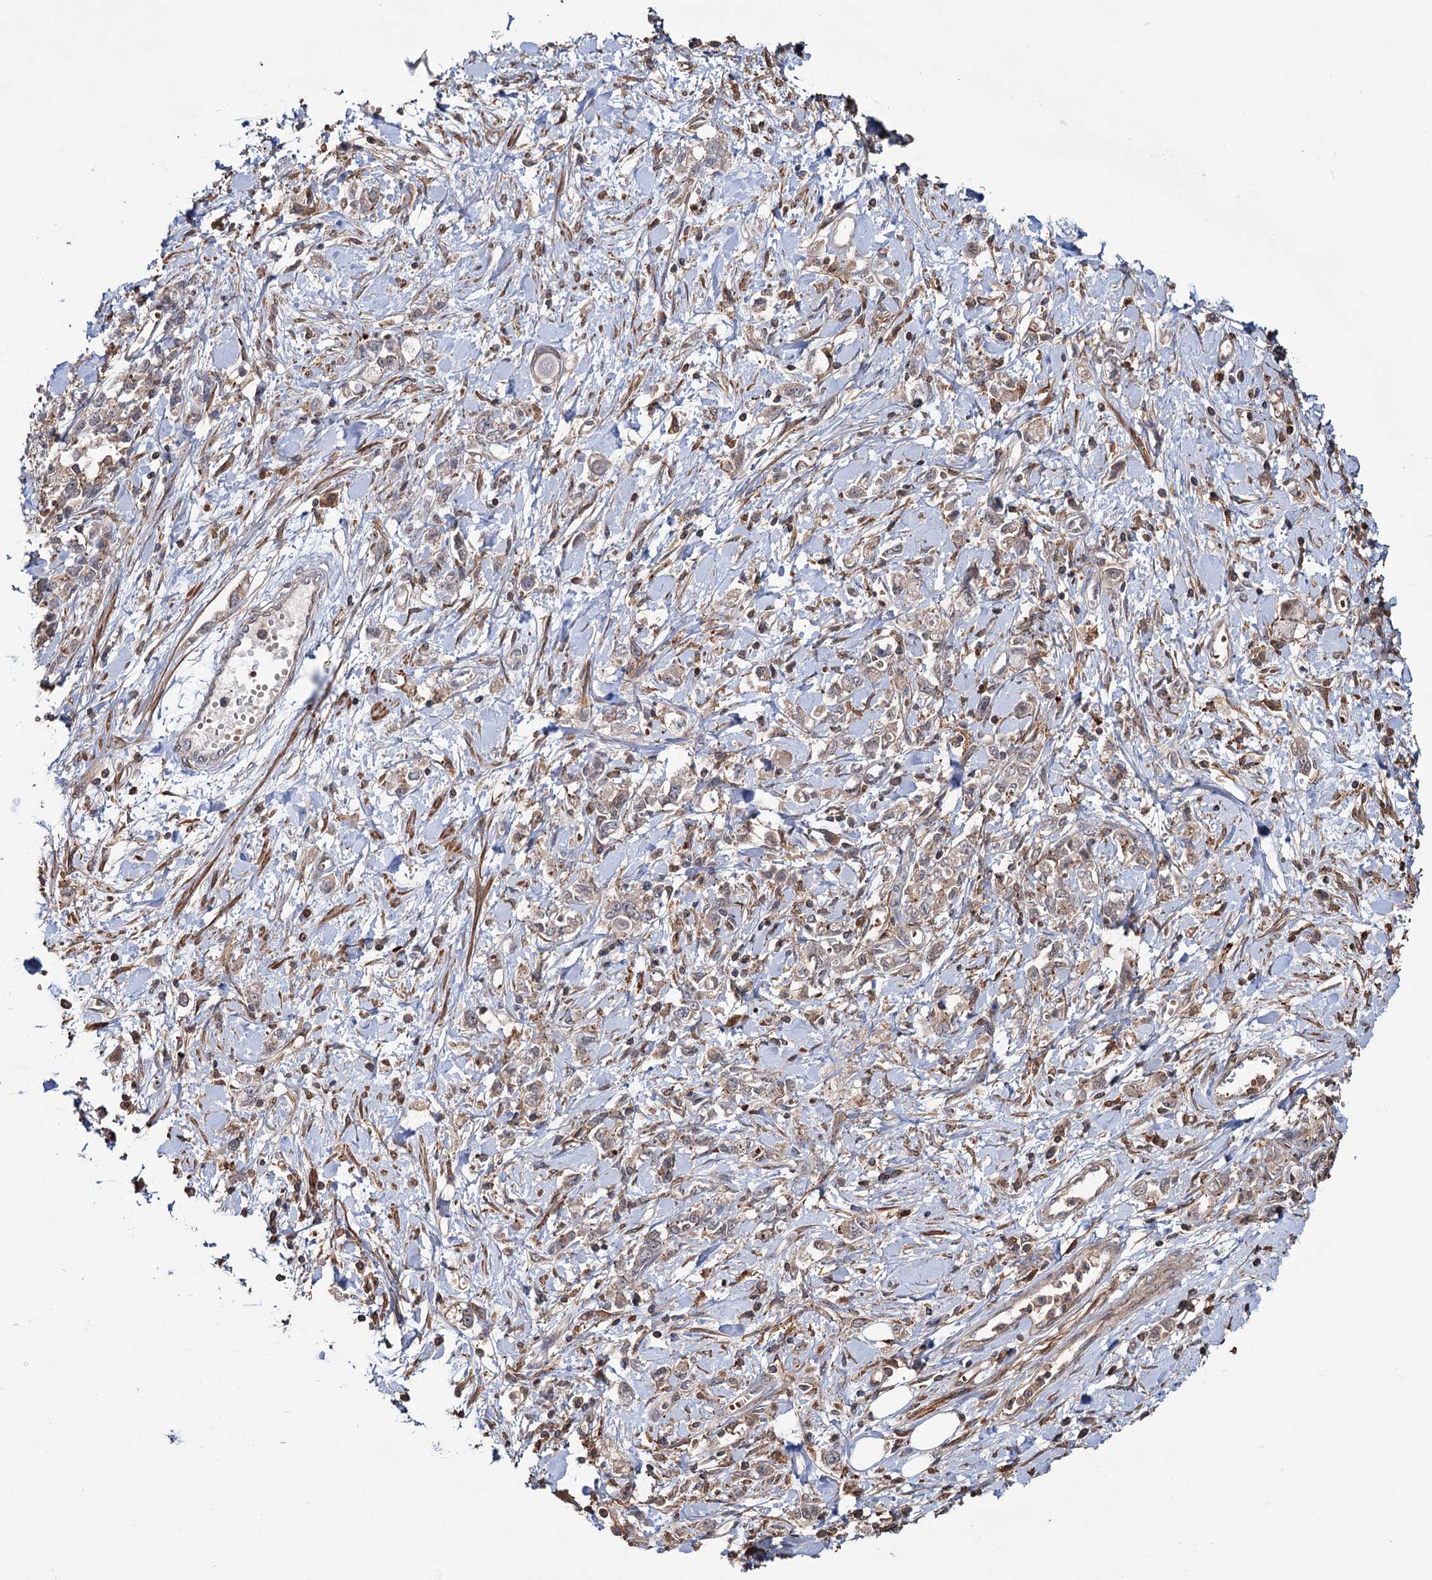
{"staining": {"intensity": "weak", "quantity": ">75%", "location": "cytoplasmic/membranous"}, "tissue": "stomach cancer", "cell_type": "Tumor cells", "image_type": "cancer", "snomed": [{"axis": "morphology", "description": "Adenocarcinoma, NOS"}, {"axis": "topography", "description": "Stomach"}], "caption": "Stomach cancer stained for a protein demonstrates weak cytoplasmic/membranous positivity in tumor cells.", "gene": "GRIP1", "patient": {"sex": "female", "age": 76}}